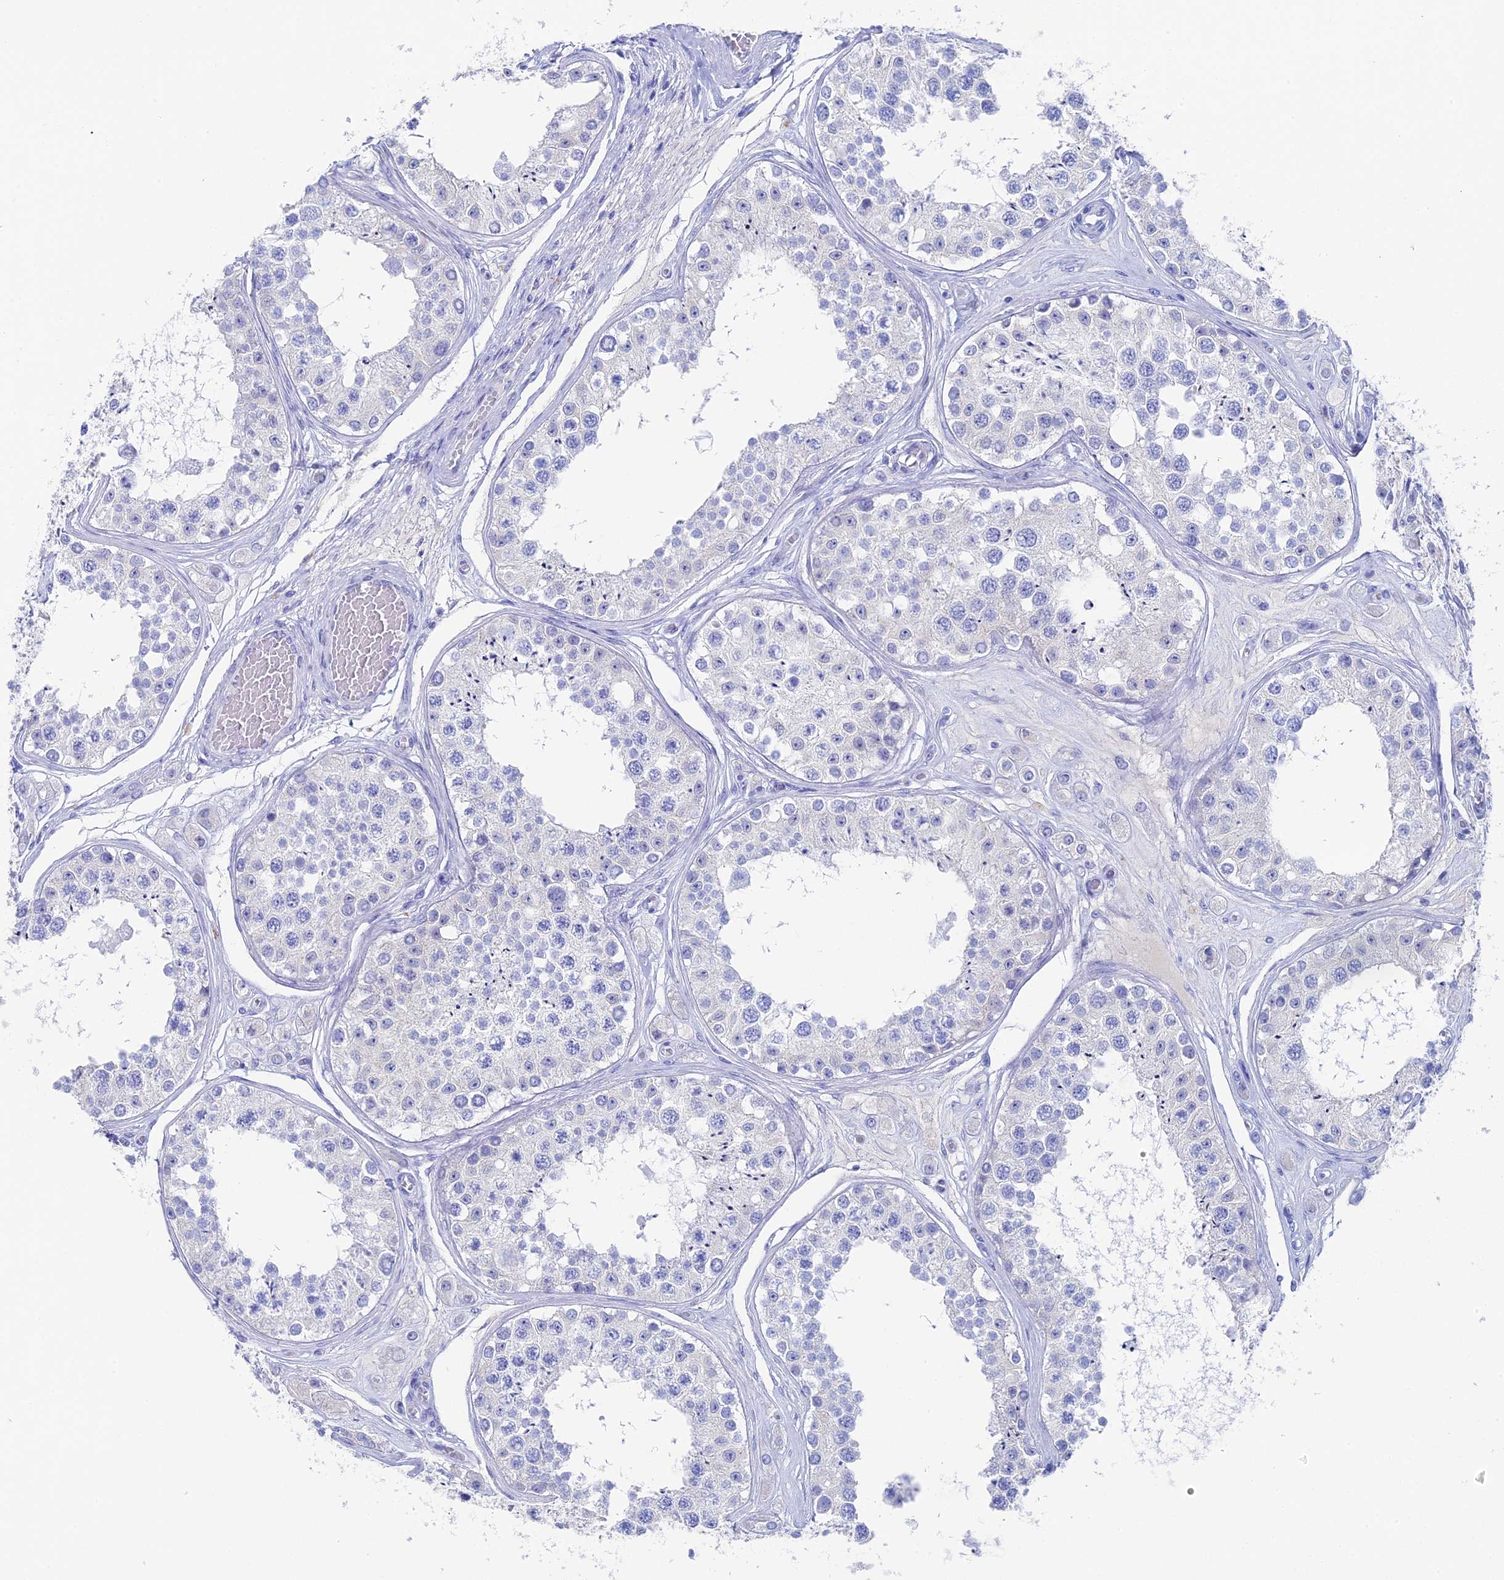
{"staining": {"intensity": "negative", "quantity": "none", "location": "none"}, "tissue": "testis", "cell_type": "Cells in seminiferous ducts", "image_type": "normal", "snomed": [{"axis": "morphology", "description": "Normal tissue, NOS"}, {"axis": "topography", "description": "Testis"}], "caption": "High power microscopy photomicrograph of an immunohistochemistry (IHC) histopathology image of unremarkable testis, revealing no significant expression in cells in seminiferous ducts.", "gene": "UNC119", "patient": {"sex": "male", "age": 25}}